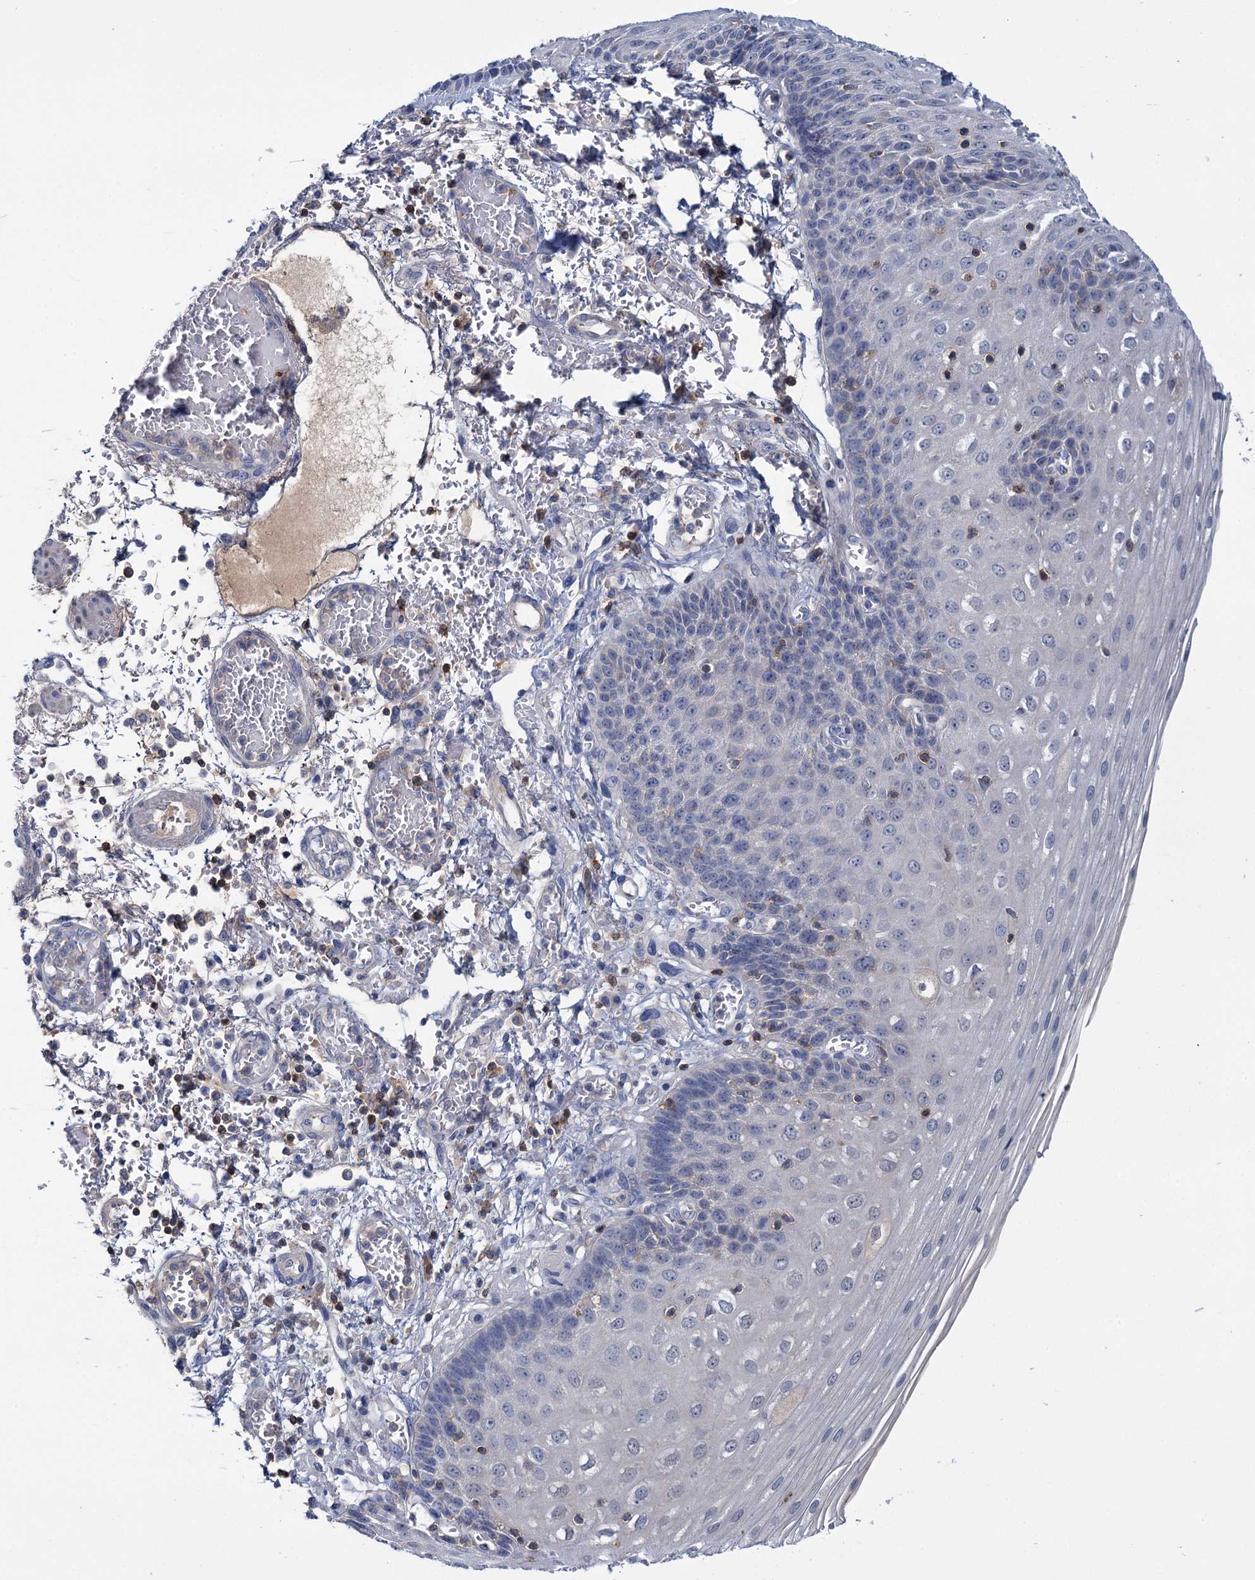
{"staining": {"intensity": "negative", "quantity": "none", "location": "none"}, "tissue": "esophagus", "cell_type": "Squamous epithelial cells", "image_type": "normal", "snomed": [{"axis": "morphology", "description": "Normal tissue, NOS"}, {"axis": "topography", "description": "Esophagus"}], "caption": "Immunohistochemical staining of benign esophagus displays no significant expression in squamous epithelial cells.", "gene": "FGFR2", "patient": {"sex": "male", "age": 81}}